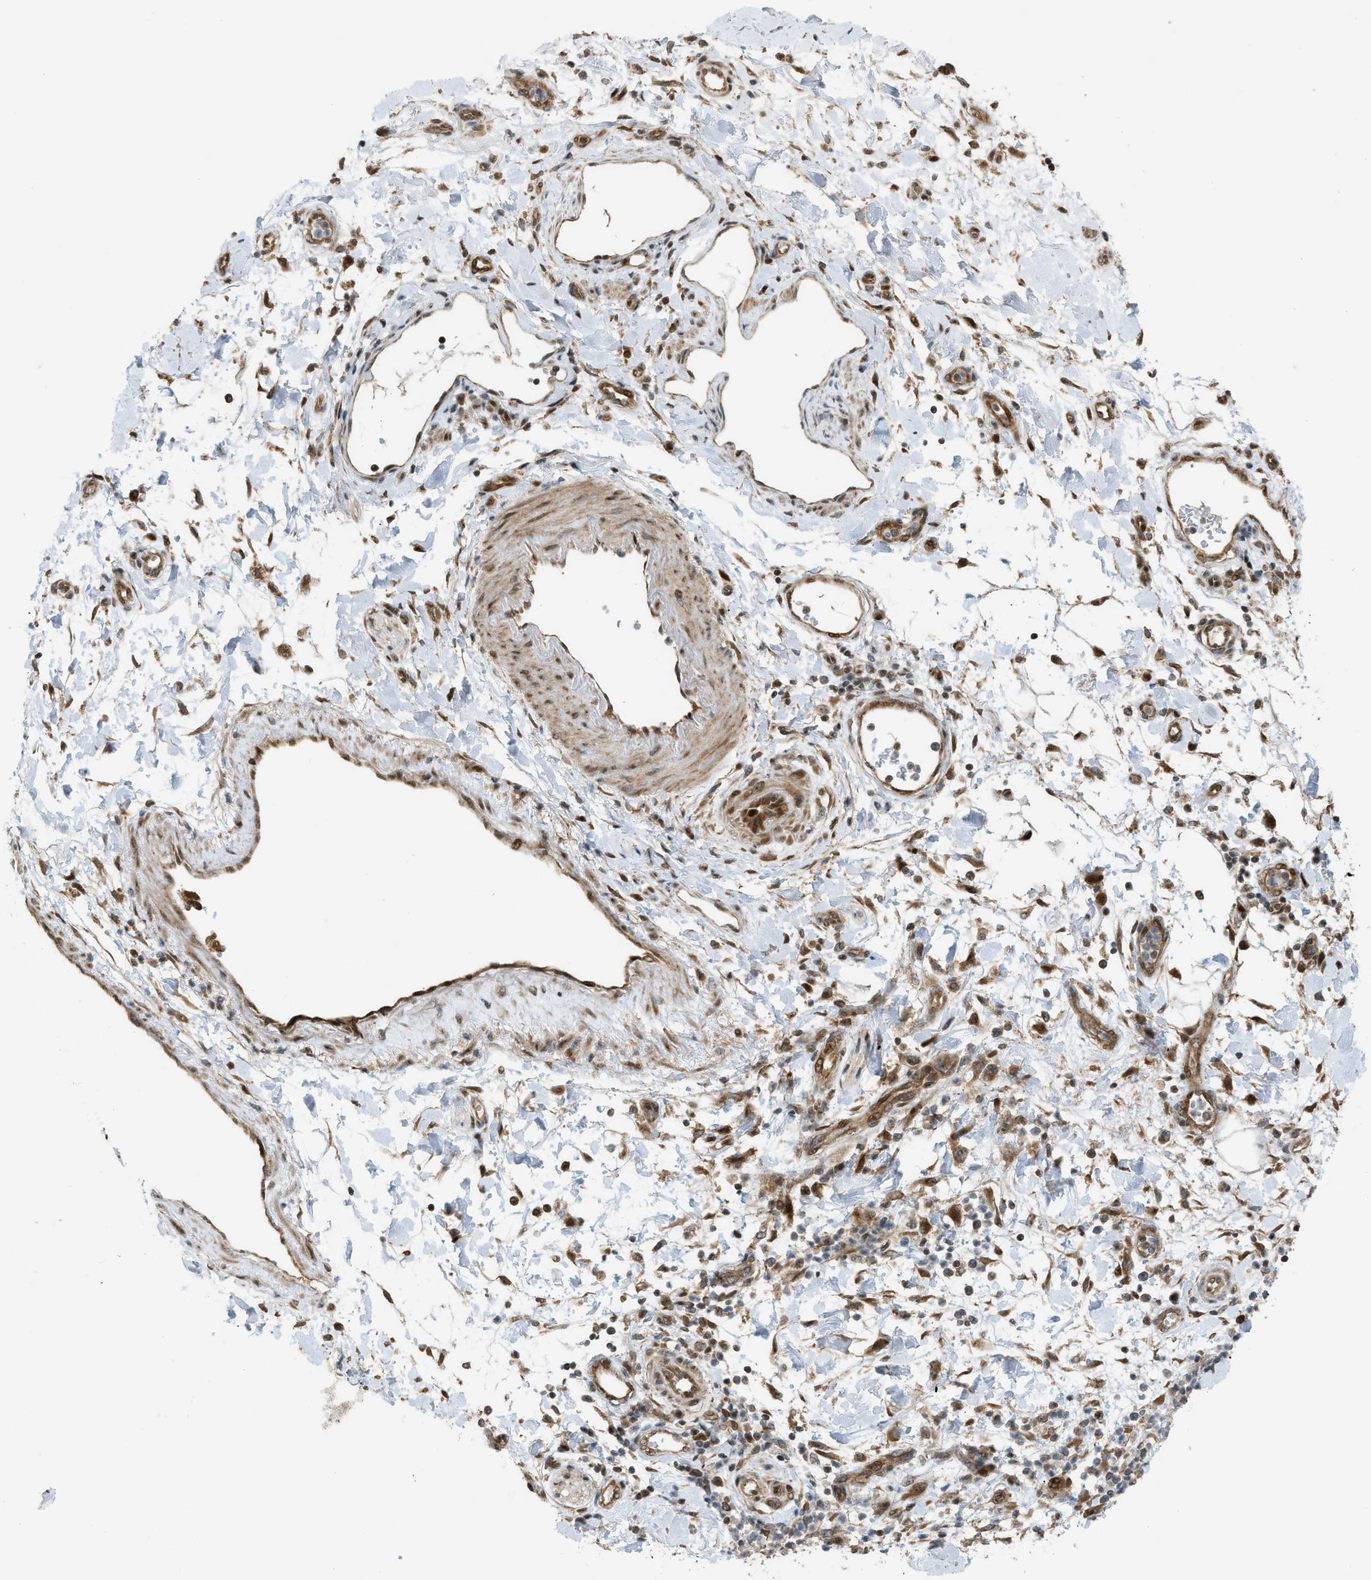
{"staining": {"intensity": "moderate", "quantity": ">75%", "location": "cytoplasmic/membranous,nuclear"}, "tissue": "pancreatic cancer", "cell_type": "Tumor cells", "image_type": "cancer", "snomed": [{"axis": "morphology", "description": "Adenocarcinoma, NOS"}, {"axis": "topography", "description": "Pancreas"}], "caption": "Tumor cells reveal medium levels of moderate cytoplasmic/membranous and nuclear positivity in approximately >75% of cells in human pancreatic cancer.", "gene": "CCDC186", "patient": {"sex": "female", "age": 78}}